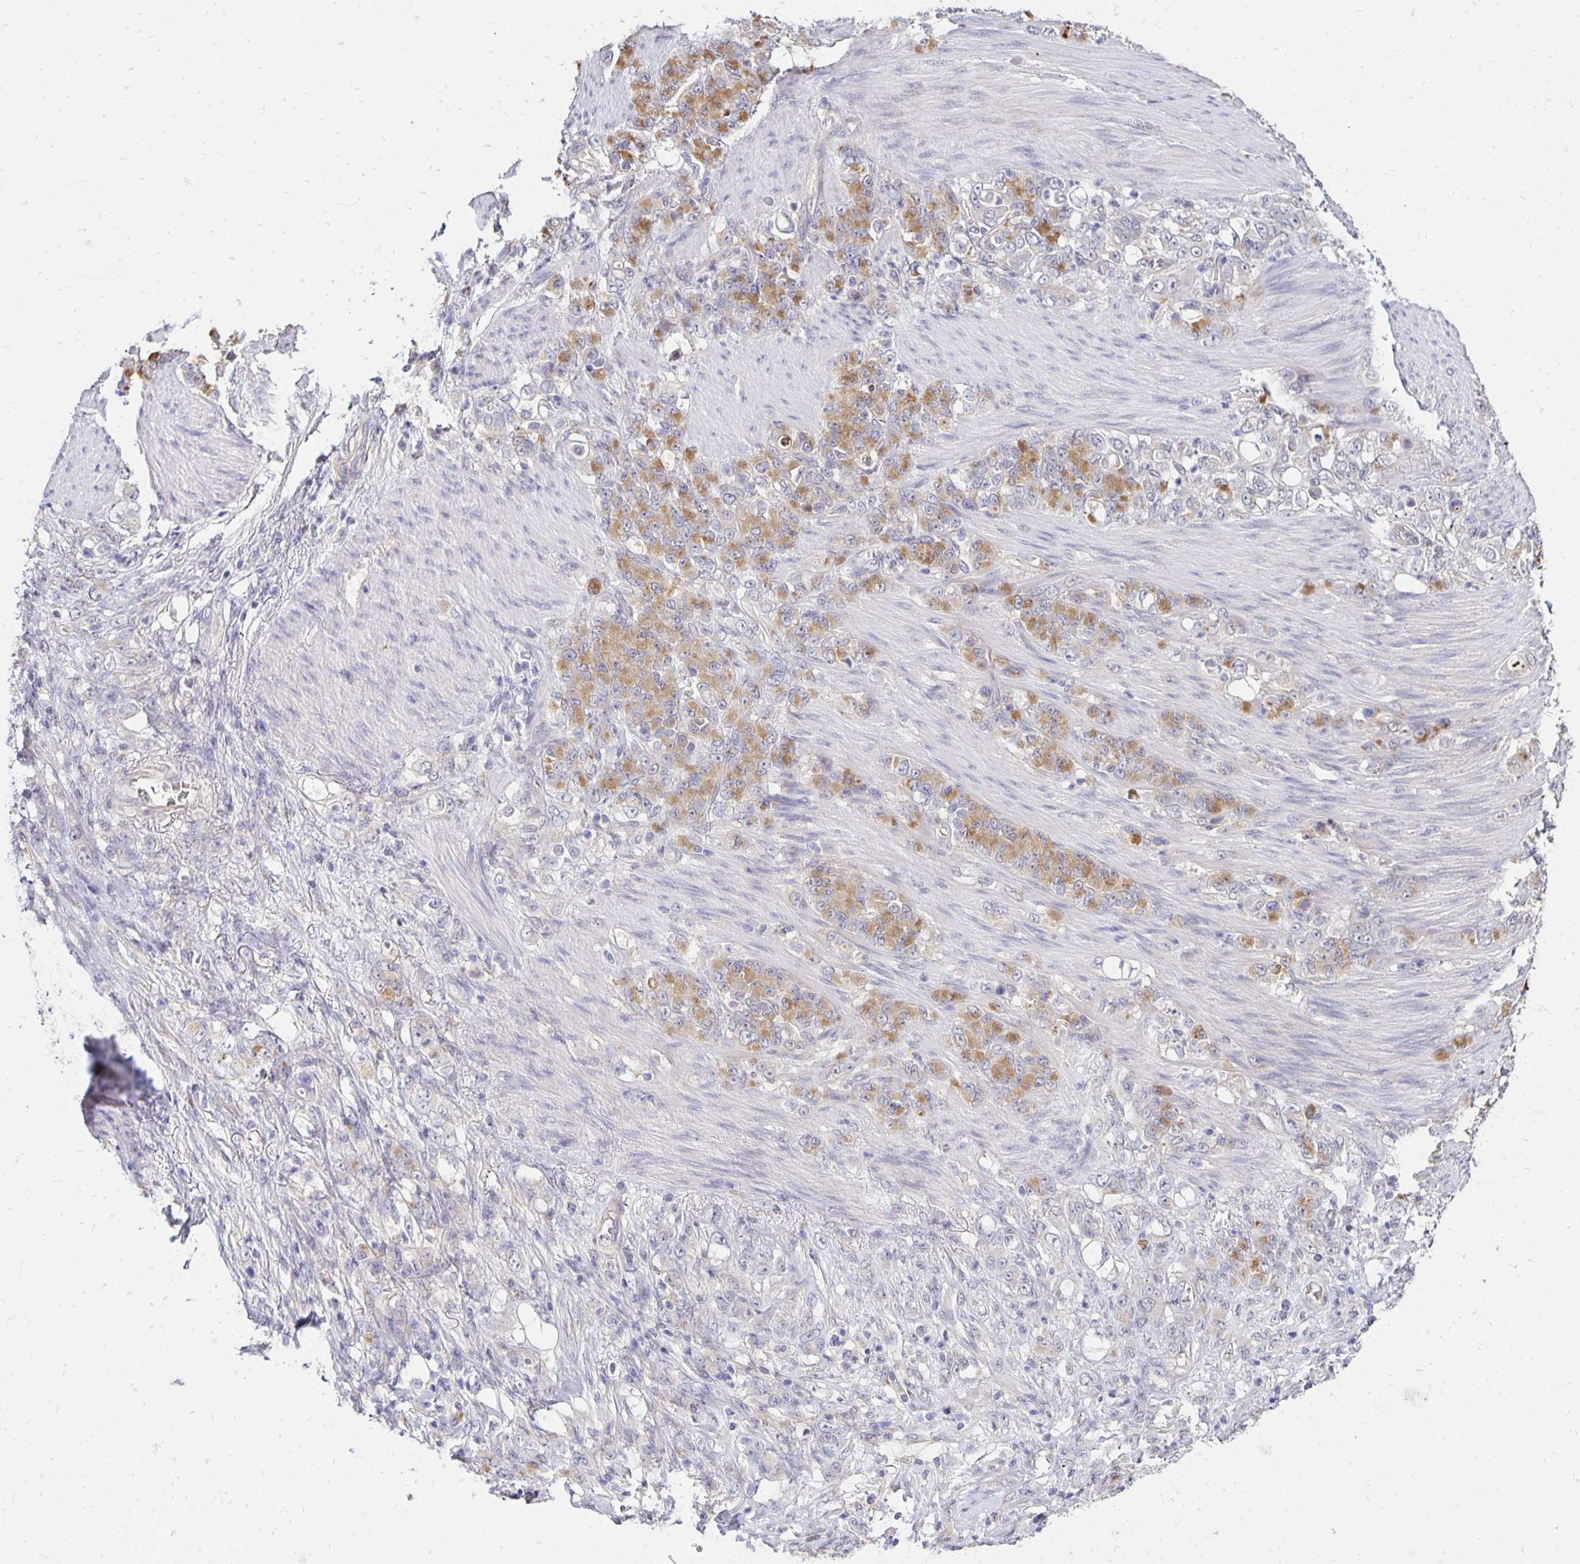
{"staining": {"intensity": "moderate", "quantity": "<25%", "location": "cytoplasmic/membranous"}, "tissue": "stomach cancer", "cell_type": "Tumor cells", "image_type": "cancer", "snomed": [{"axis": "morphology", "description": "Adenocarcinoma, NOS"}, {"axis": "topography", "description": "Stomach"}], "caption": "A micrograph of human stomach cancer (adenocarcinoma) stained for a protein reveals moderate cytoplasmic/membranous brown staining in tumor cells.", "gene": "PNPLA3", "patient": {"sex": "female", "age": 79}}